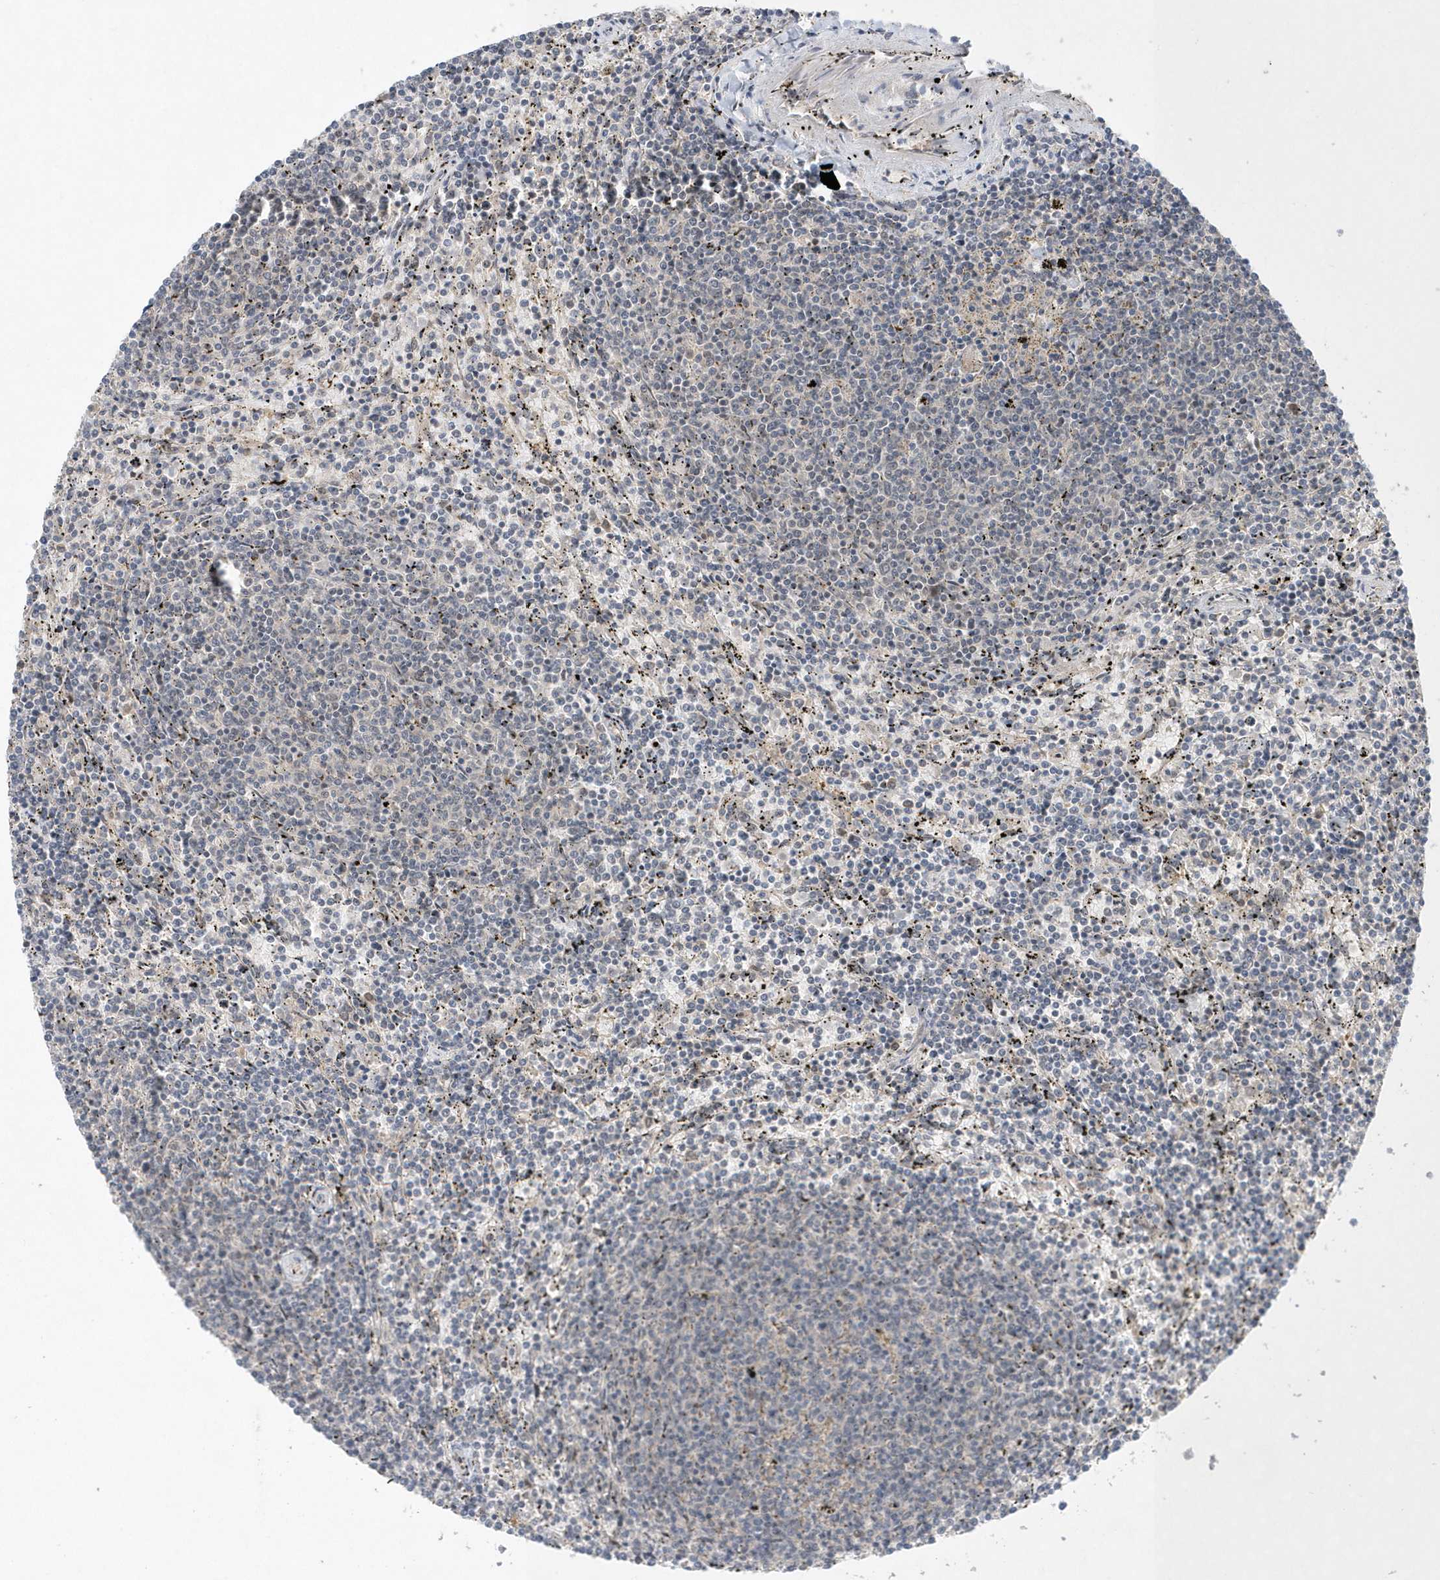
{"staining": {"intensity": "negative", "quantity": "none", "location": "none"}, "tissue": "lymphoma", "cell_type": "Tumor cells", "image_type": "cancer", "snomed": [{"axis": "morphology", "description": "Malignant lymphoma, non-Hodgkin's type, Low grade"}, {"axis": "topography", "description": "Spleen"}], "caption": "Immunohistochemical staining of low-grade malignant lymphoma, non-Hodgkin's type exhibits no significant expression in tumor cells.", "gene": "TMEM132B", "patient": {"sex": "female", "age": 50}}